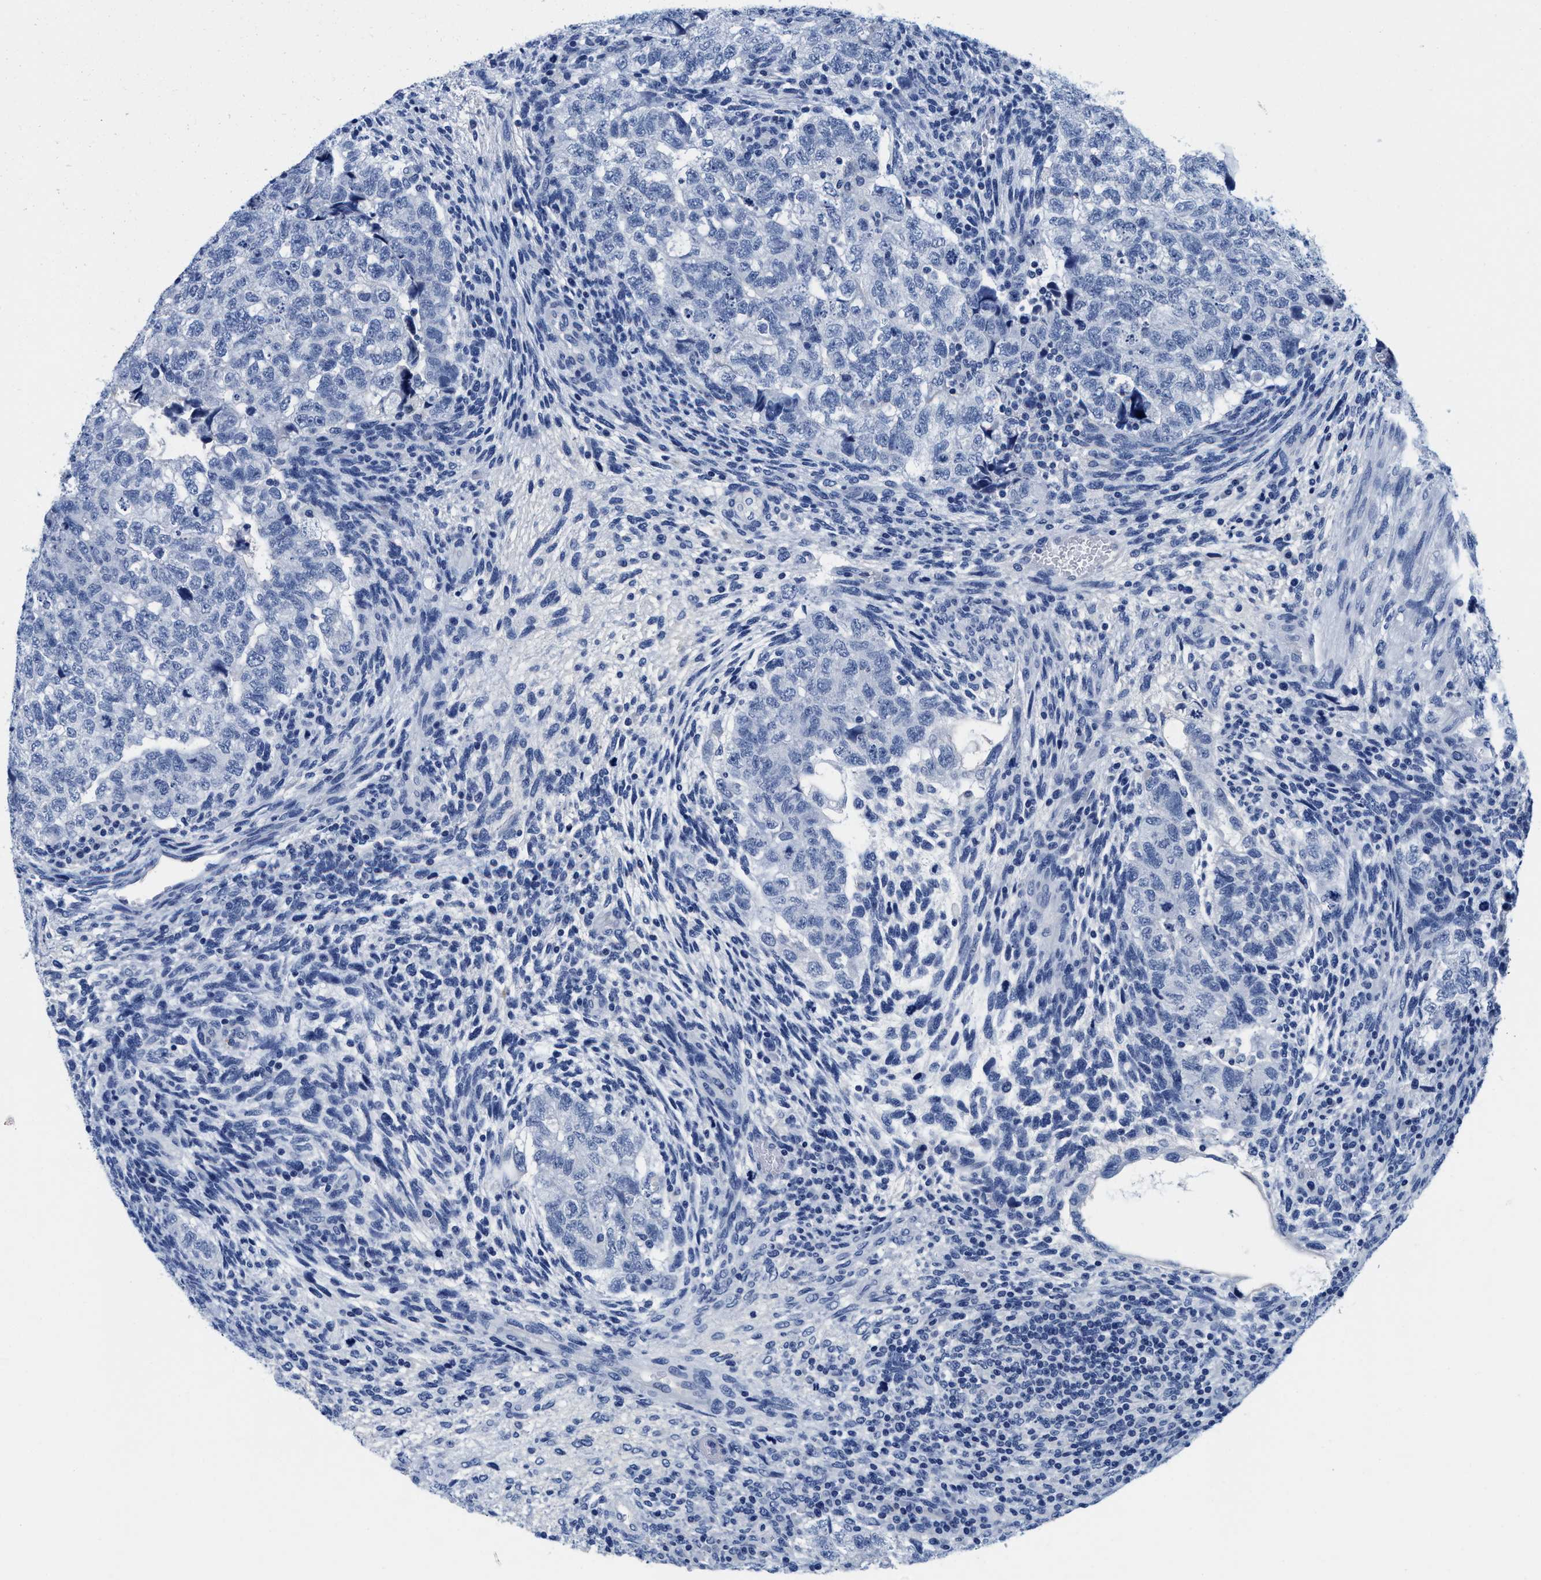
{"staining": {"intensity": "negative", "quantity": "none", "location": "none"}, "tissue": "testis cancer", "cell_type": "Tumor cells", "image_type": "cancer", "snomed": [{"axis": "morphology", "description": "Carcinoma, Embryonal, NOS"}, {"axis": "topography", "description": "Testis"}], "caption": "The immunohistochemistry (IHC) image has no significant positivity in tumor cells of testis cancer (embryonal carcinoma) tissue. The staining was performed using DAB to visualize the protein expression in brown, while the nuclei were stained in blue with hematoxylin (Magnification: 20x).", "gene": "TTC3", "patient": {"sex": "male", "age": 36}}